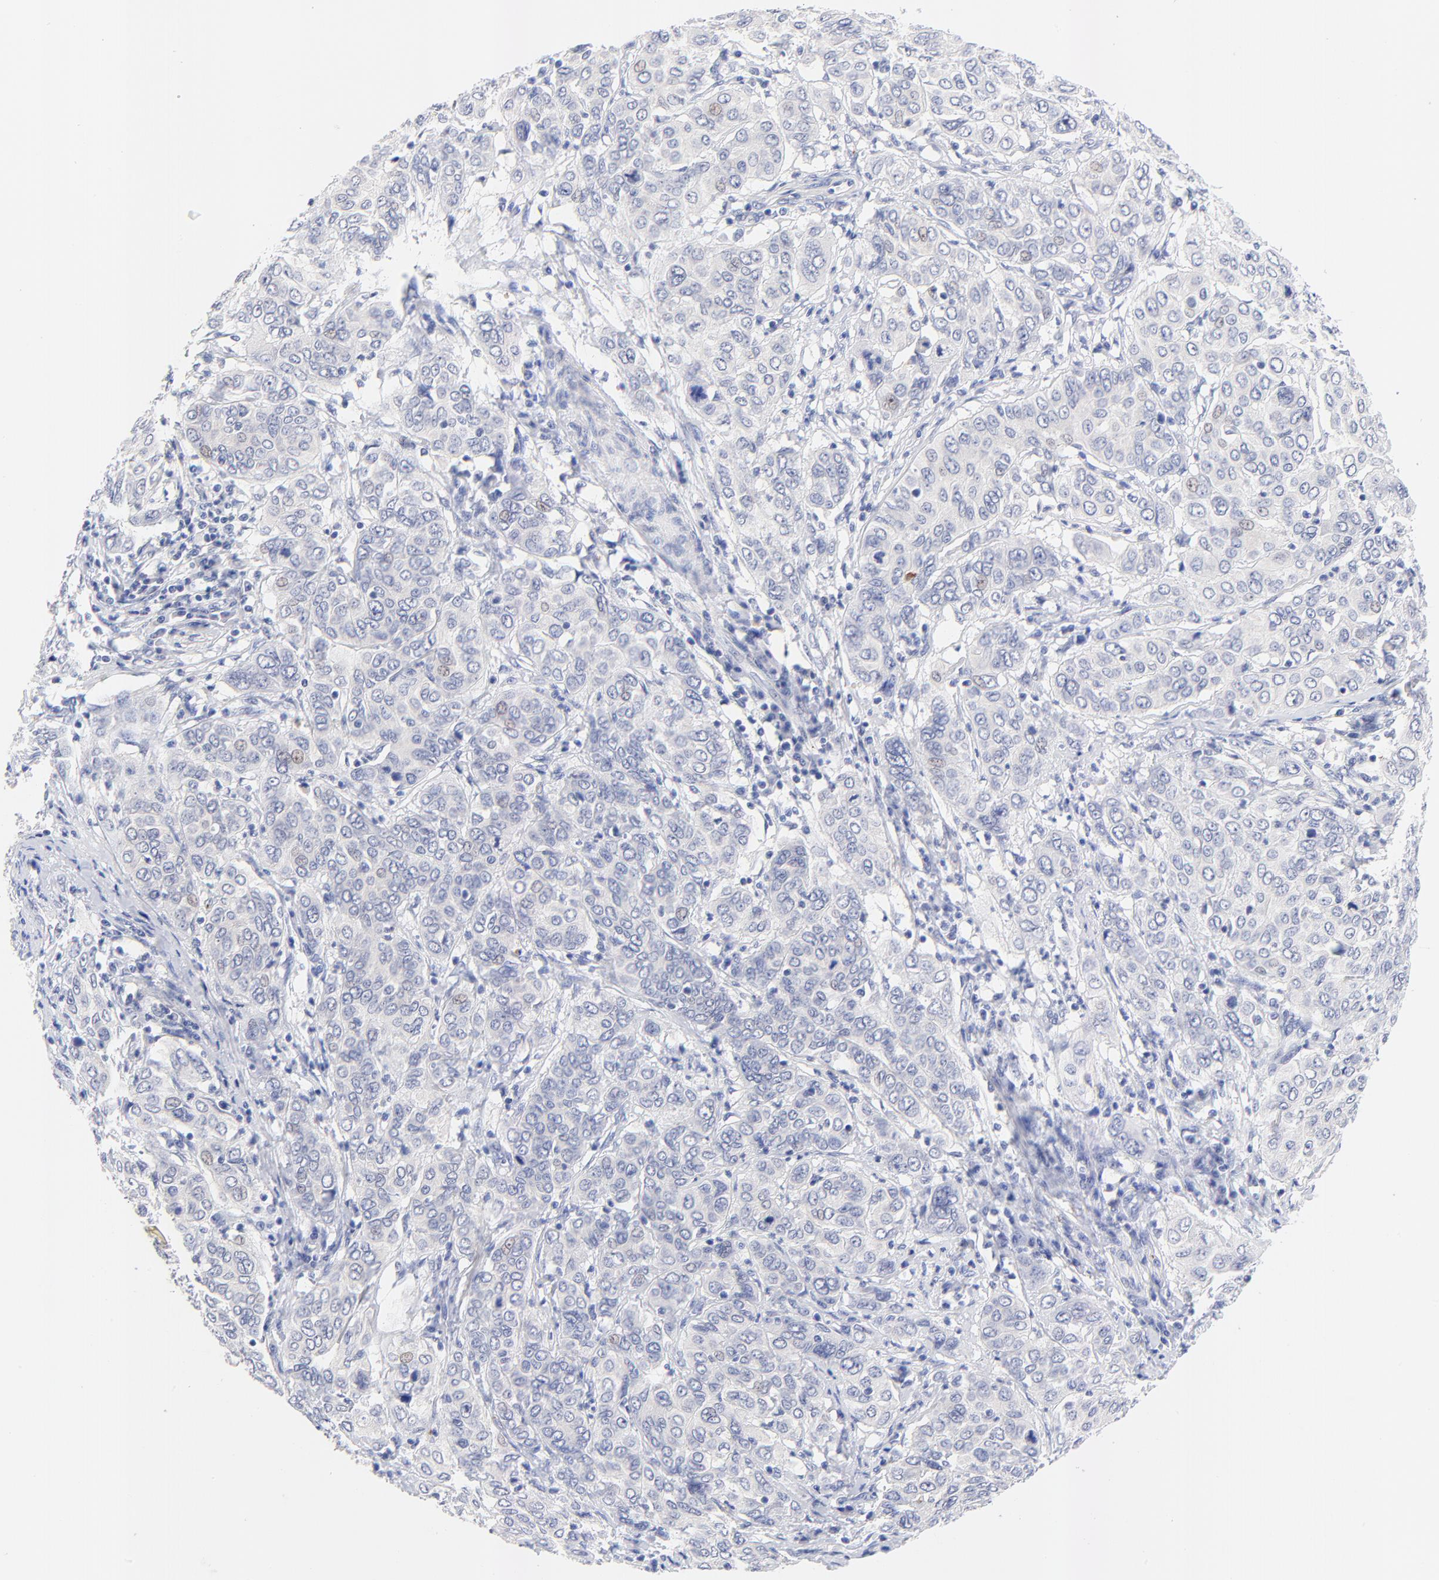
{"staining": {"intensity": "negative", "quantity": "none", "location": "none"}, "tissue": "cervical cancer", "cell_type": "Tumor cells", "image_type": "cancer", "snomed": [{"axis": "morphology", "description": "Squamous cell carcinoma, NOS"}, {"axis": "topography", "description": "Cervix"}], "caption": "This micrograph is of cervical cancer stained with IHC to label a protein in brown with the nuclei are counter-stained blue. There is no positivity in tumor cells.", "gene": "FAM117B", "patient": {"sex": "female", "age": 38}}